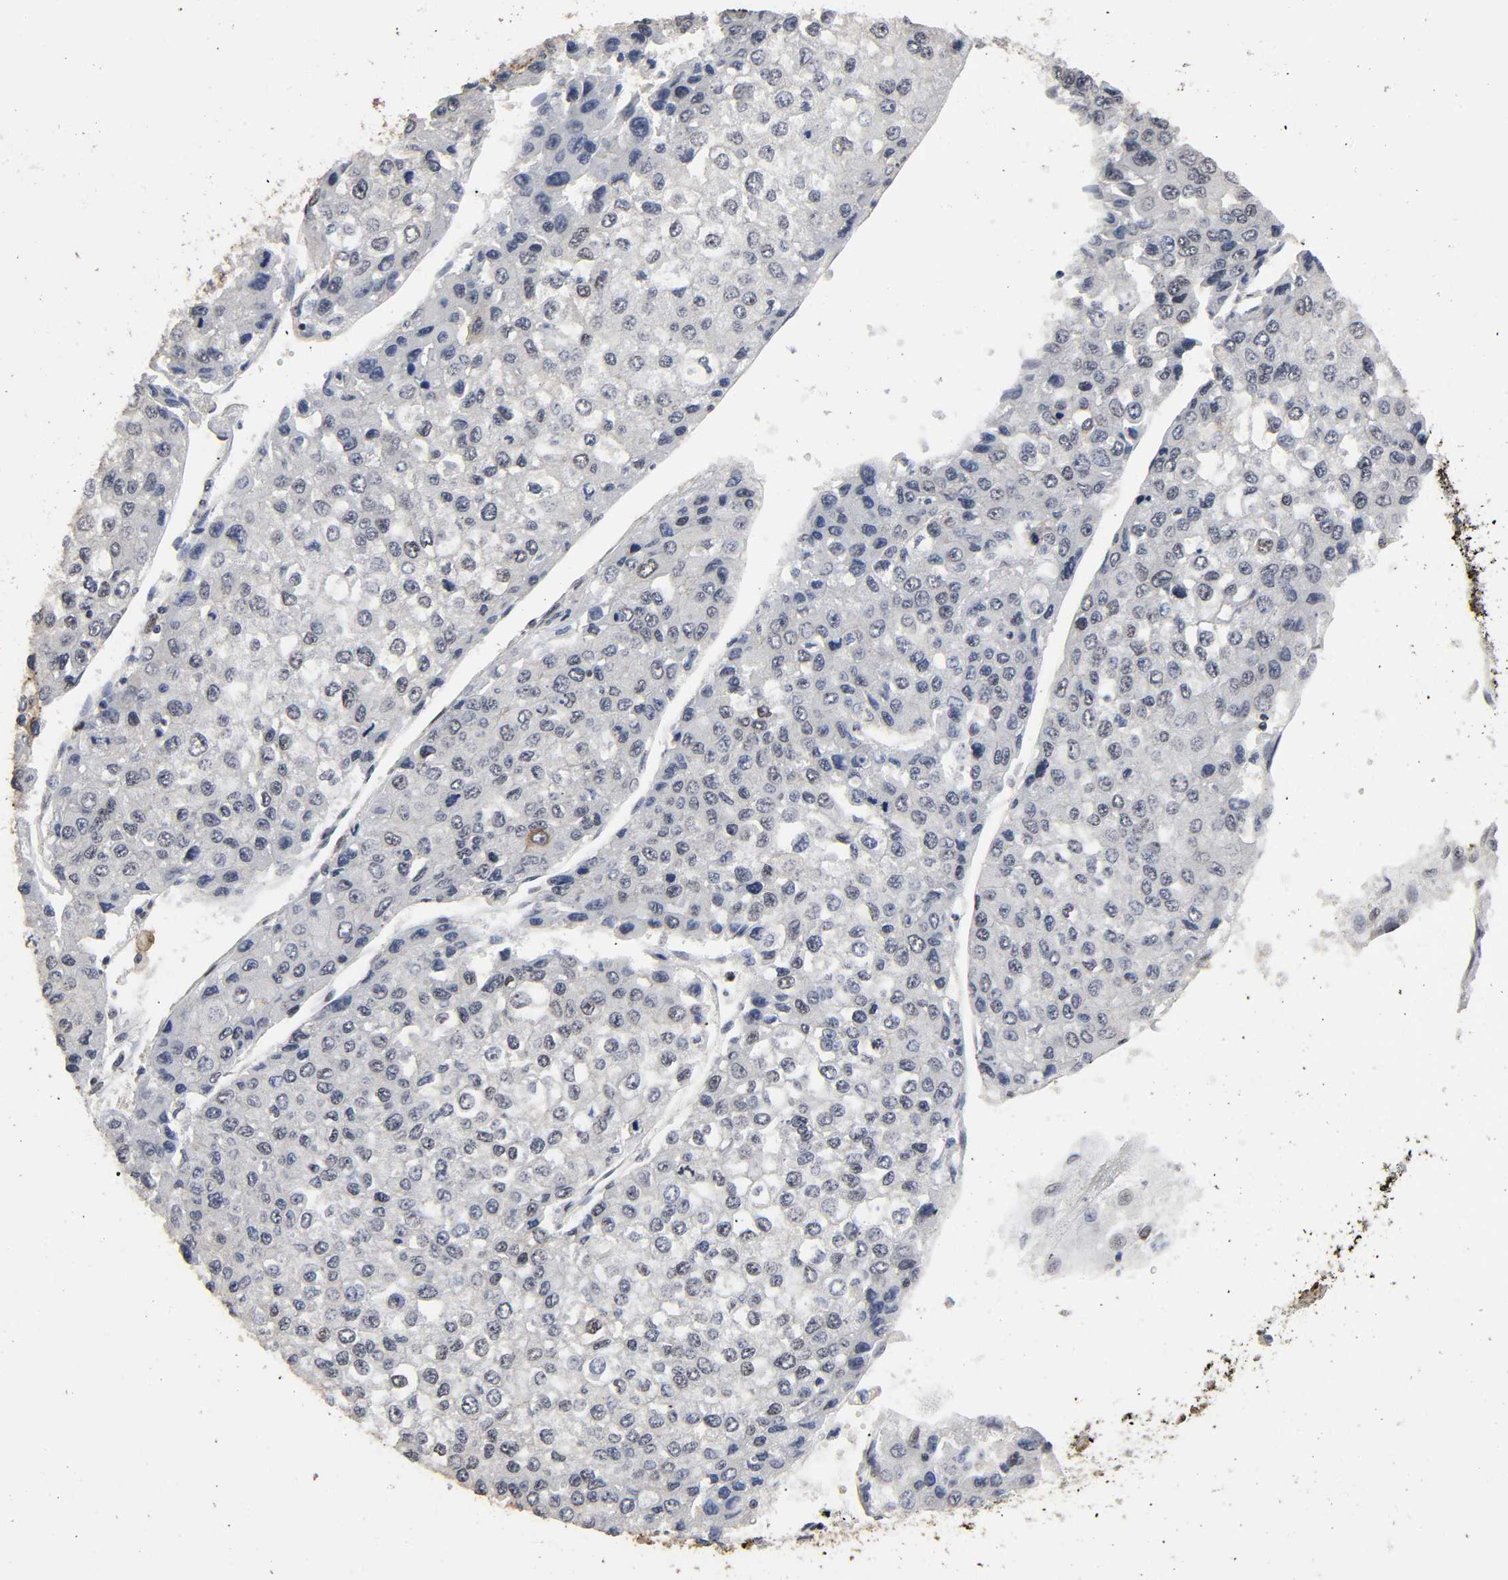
{"staining": {"intensity": "weak", "quantity": "25%-75%", "location": "cytoplasmic/membranous"}, "tissue": "liver cancer", "cell_type": "Tumor cells", "image_type": "cancer", "snomed": [{"axis": "morphology", "description": "Carcinoma, Hepatocellular, NOS"}, {"axis": "topography", "description": "Liver"}], "caption": "Hepatocellular carcinoma (liver) stained with a brown dye shows weak cytoplasmic/membranous positive expression in about 25%-75% of tumor cells.", "gene": "AHNAK2", "patient": {"sex": "female", "age": 66}}